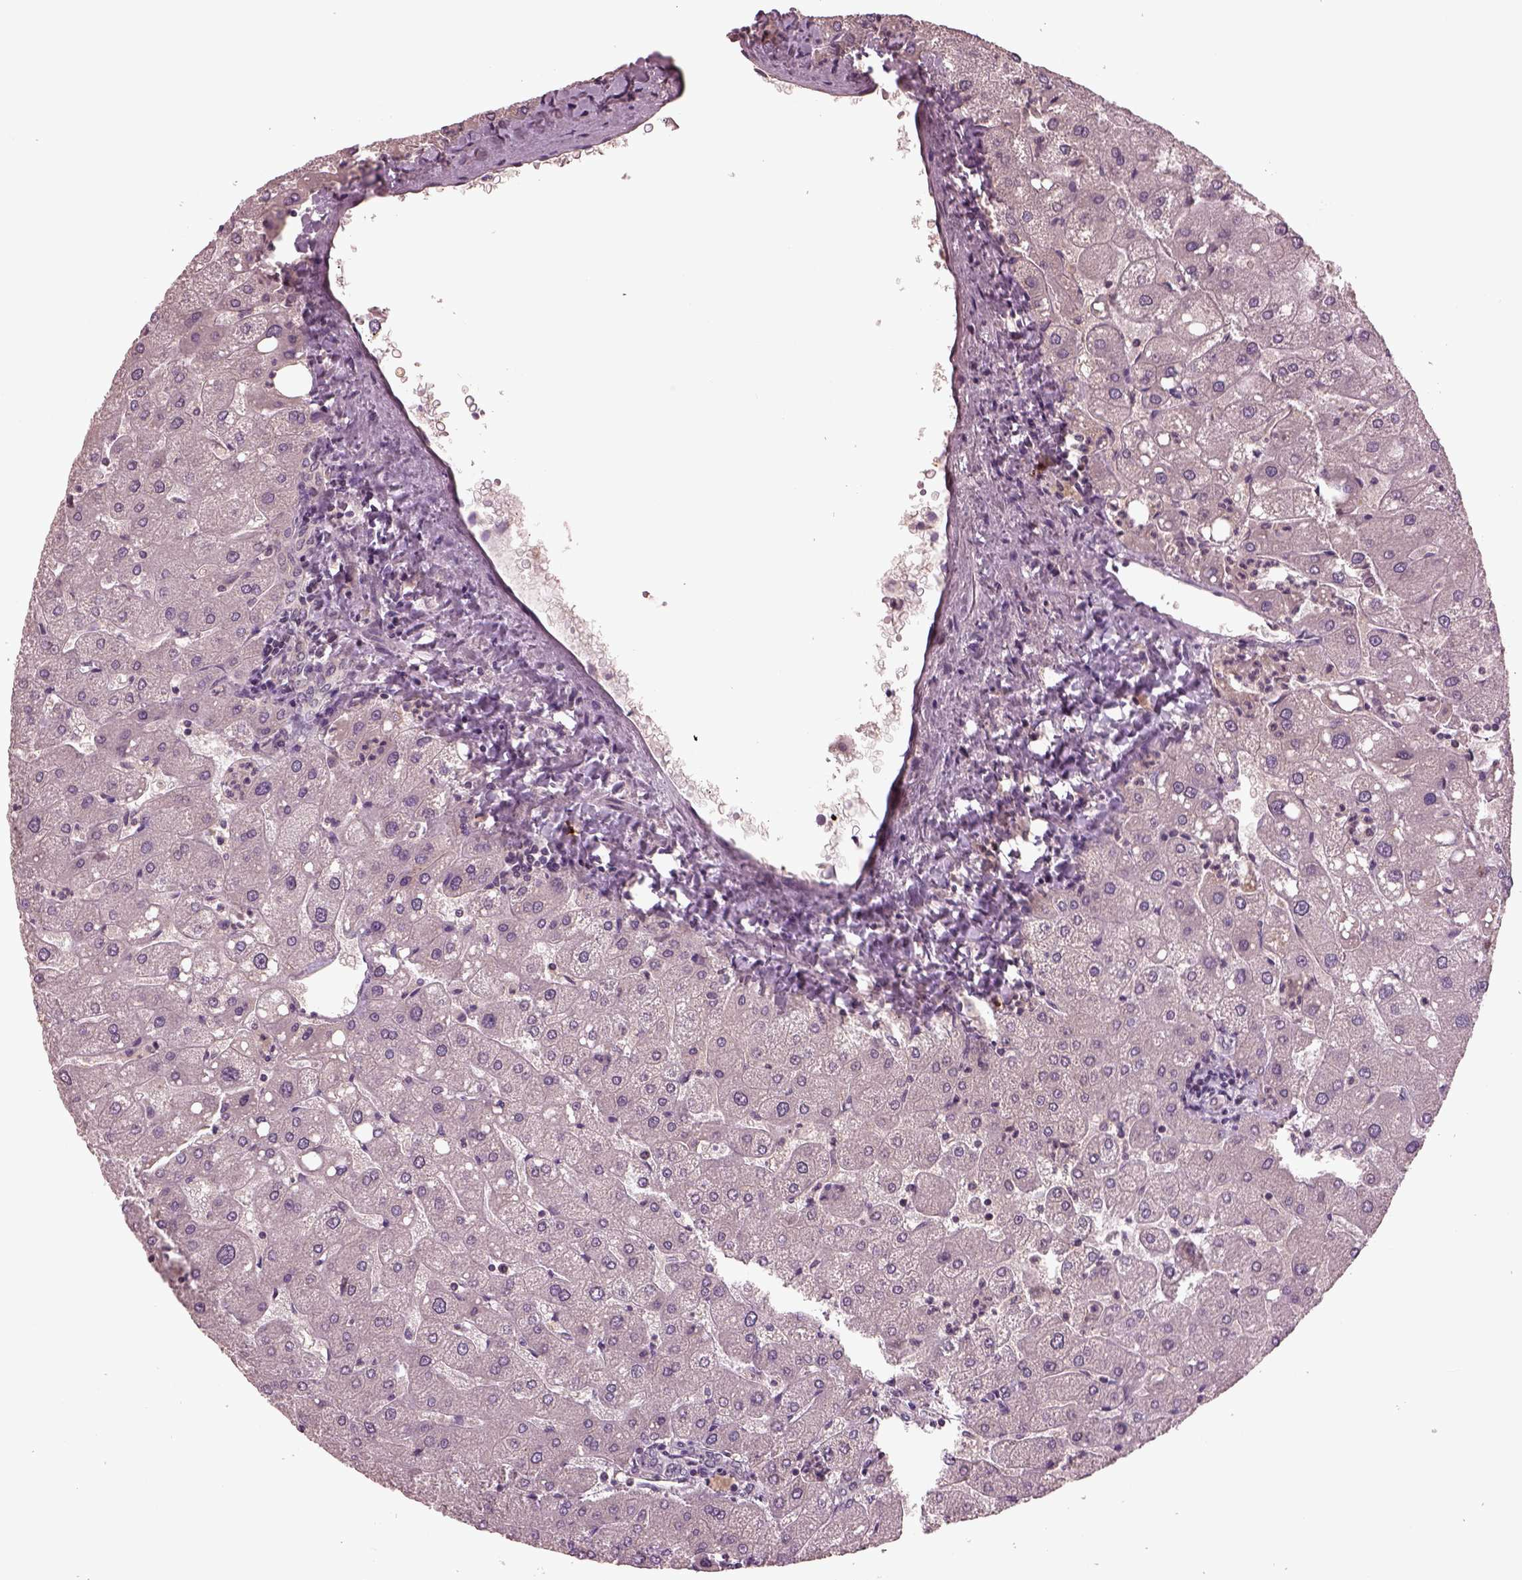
{"staining": {"intensity": "negative", "quantity": "none", "location": "none"}, "tissue": "liver", "cell_type": "Cholangiocytes", "image_type": "normal", "snomed": [{"axis": "morphology", "description": "Normal tissue, NOS"}, {"axis": "topography", "description": "Liver"}], "caption": "Immunohistochemistry (IHC) of unremarkable human liver demonstrates no expression in cholangiocytes.", "gene": "PTX4", "patient": {"sex": "male", "age": 67}}